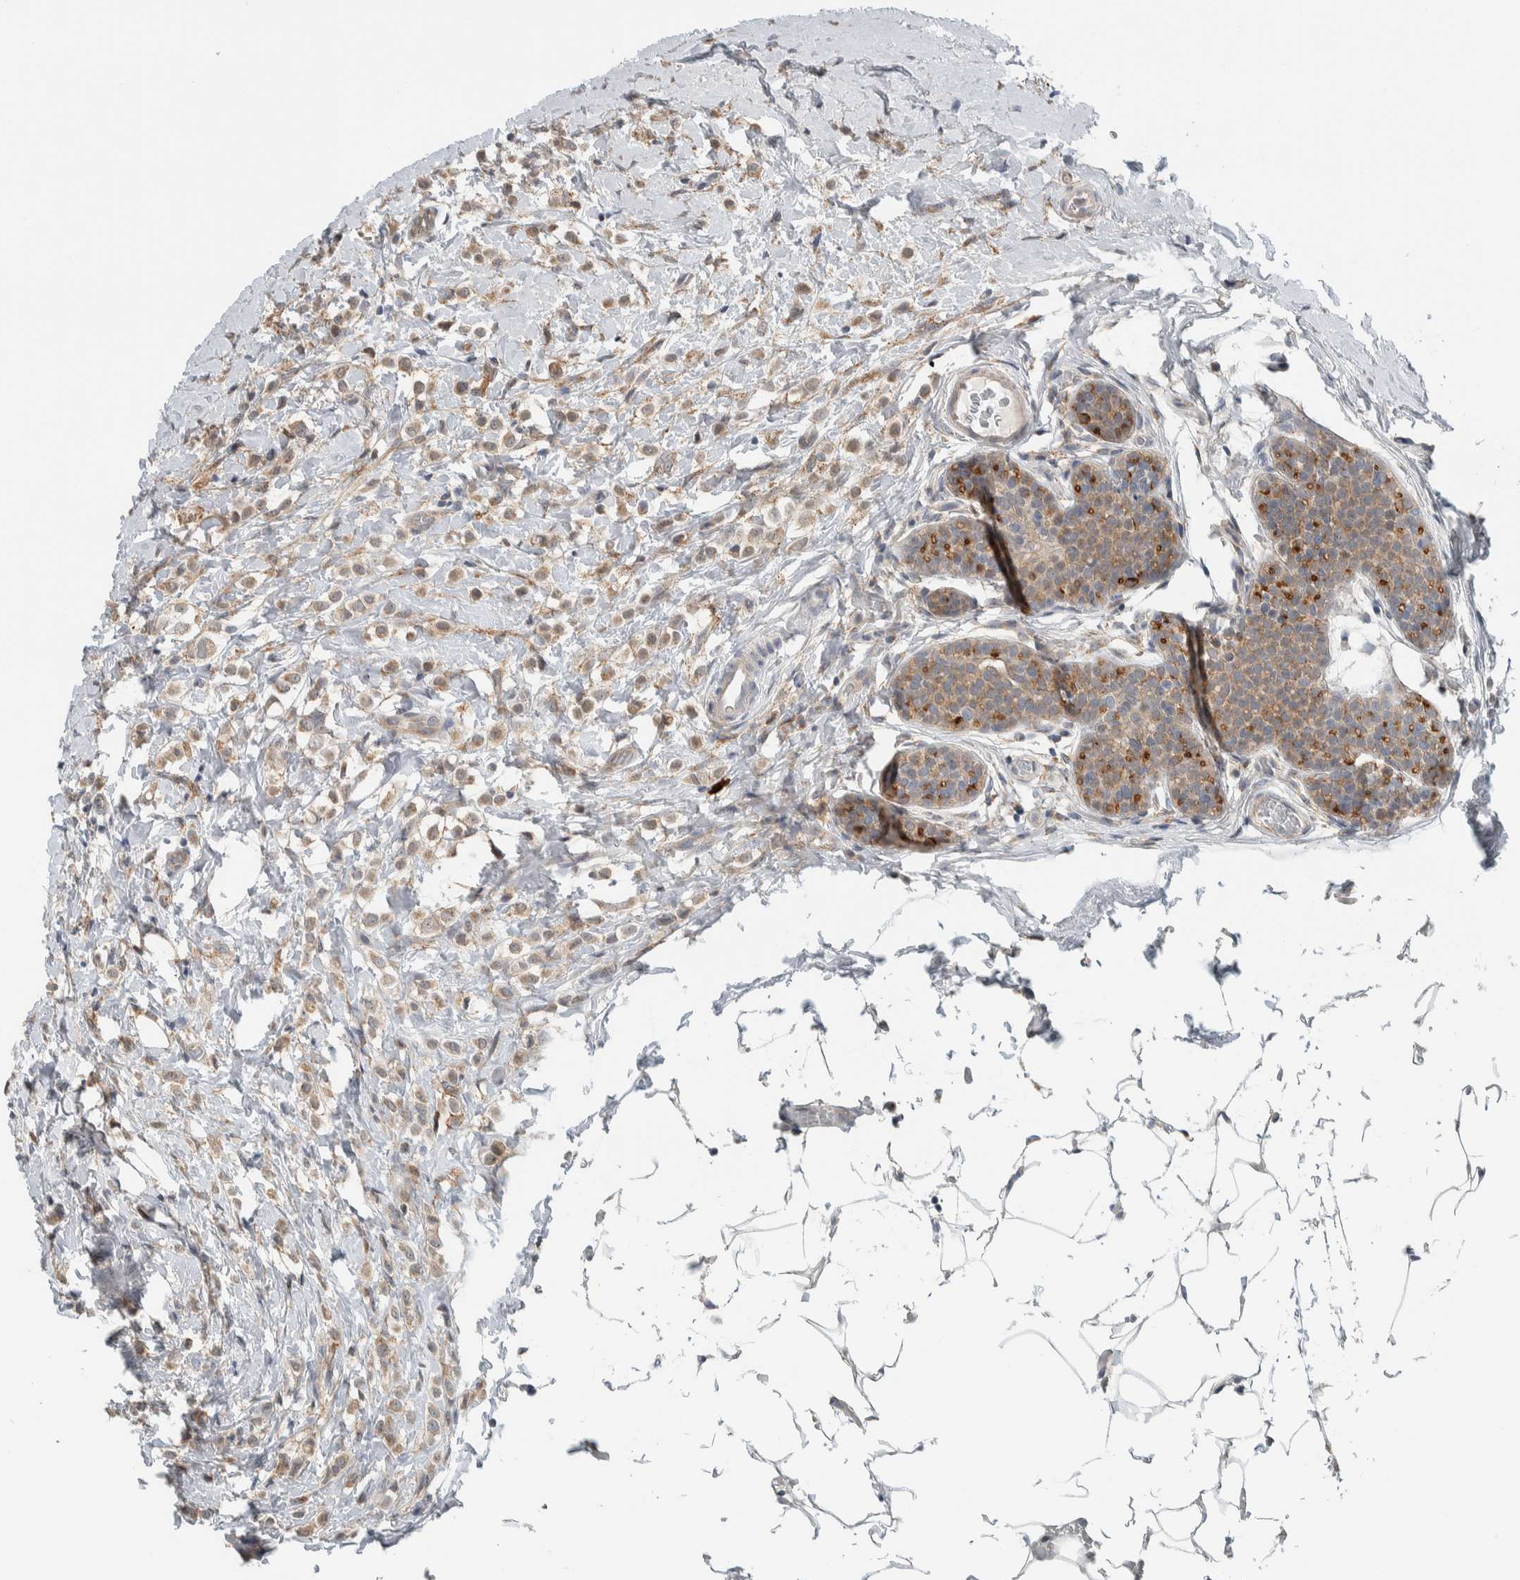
{"staining": {"intensity": "moderate", "quantity": ">75%", "location": "cytoplasmic/membranous"}, "tissue": "breast cancer", "cell_type": "Tumor cells", "image_type": "cancer", "snomed": [{"axis": "morphology", "description": "Lobular carcinoma"}, {"axis": "topography", "description": "Breast"}], "caption": "Moderate cytoplasmic/membranous protein positivity is appreciated in about >75% of tumor cells in lobular carcinoma (breast).", "gene": "RERE", "patient": {"sex": "female", "age": 50}}